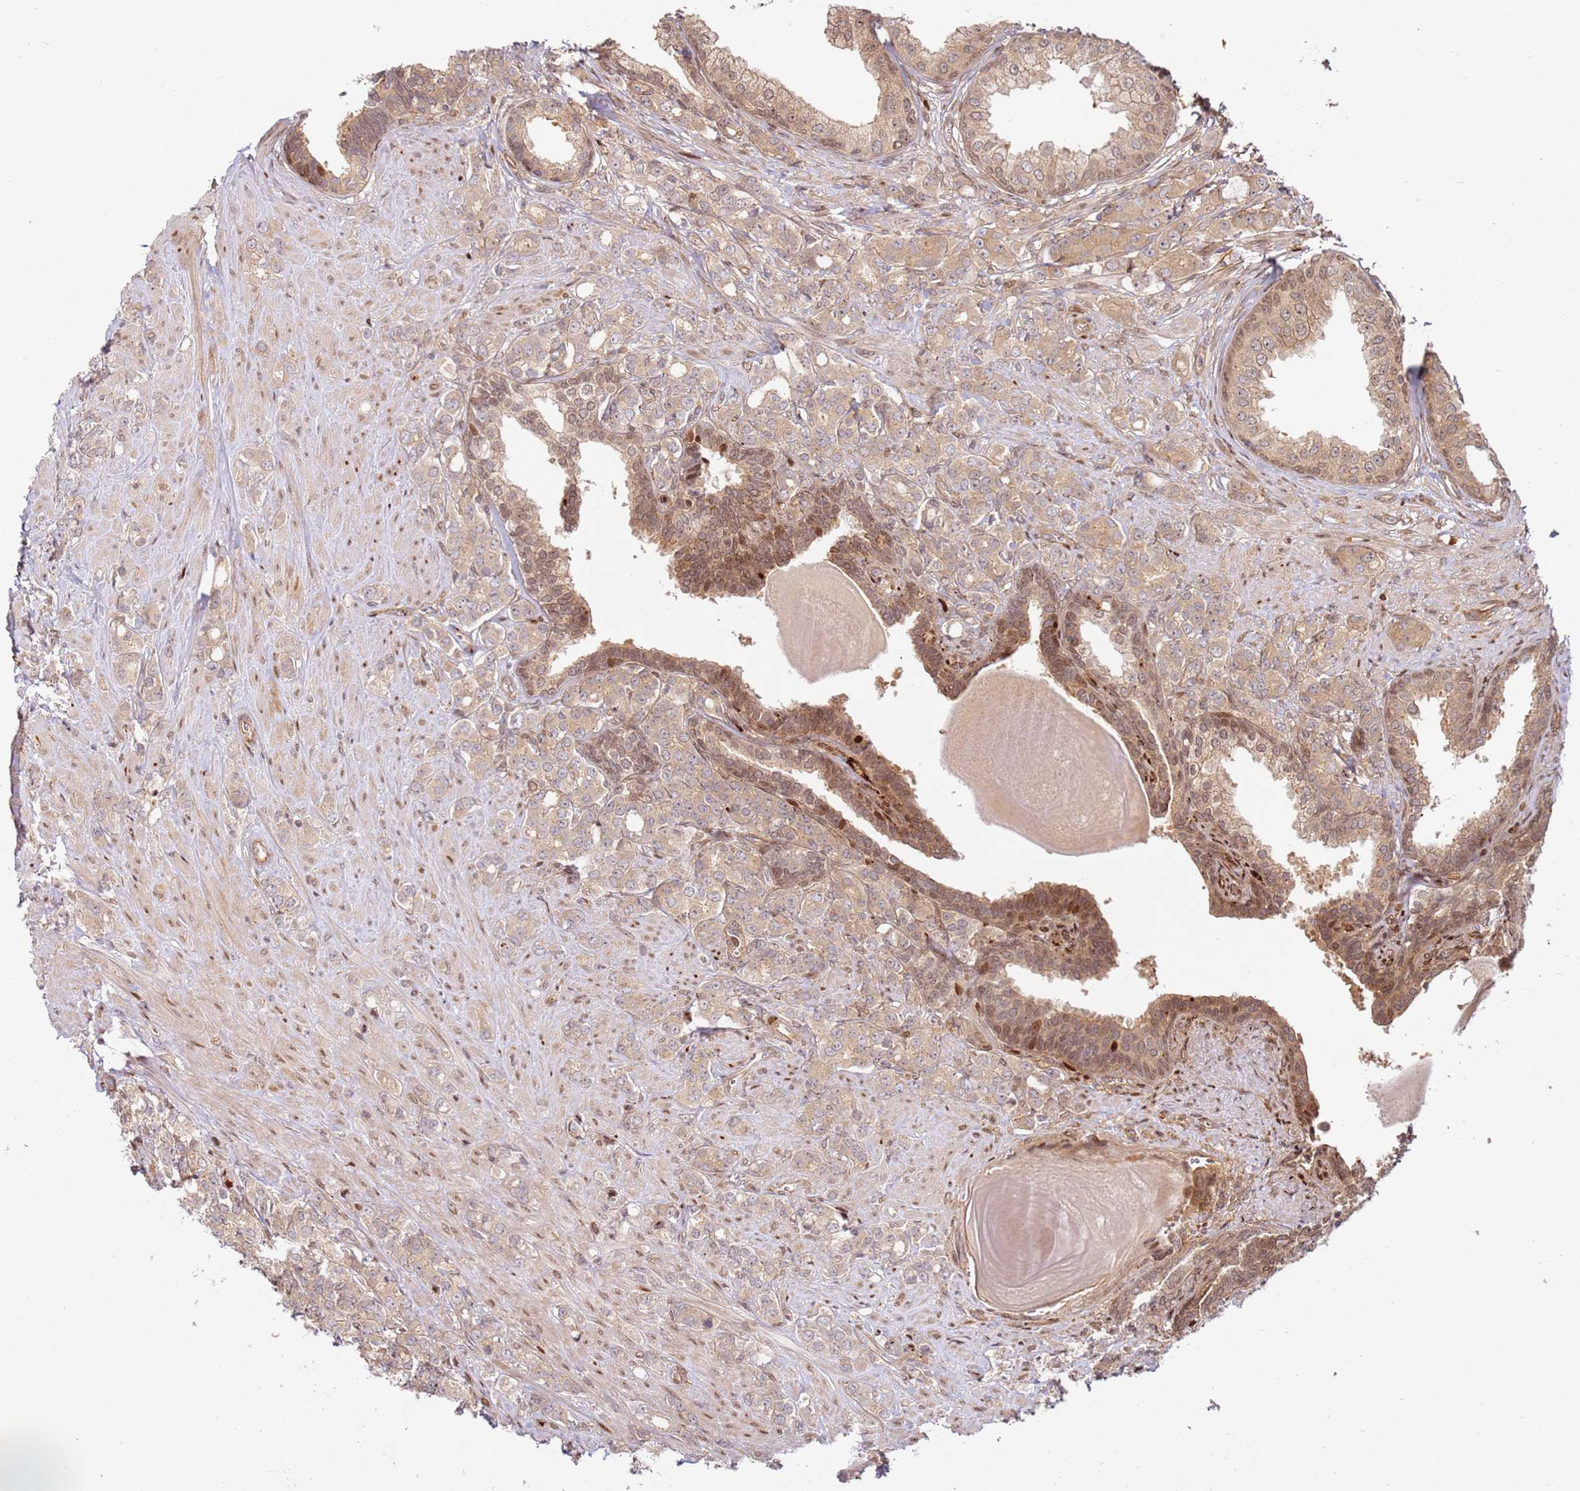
{"staining": {"intensity": "weak", "quantity": ">75%", "location": "cytoplasmic/membranous"}, "tissue": "prostate cancer", "cell_type": "Tumor cells", "image_type": "cancer", "snomed": [{"axis": "morphology", "description": "Adenocarcinoma, High grade"}, {"axis": "topography", "description": "Prostate"}], "caption": "There is low levels of weak cytoplasmic/membranous staining in tumor cells of prostate cancer (high-grade adenocarcinoma), as demonstrated by immunohistochemical staining (brown color).", "gene": "TMEM233", "patient": {"sex": "male", "age": 62}}